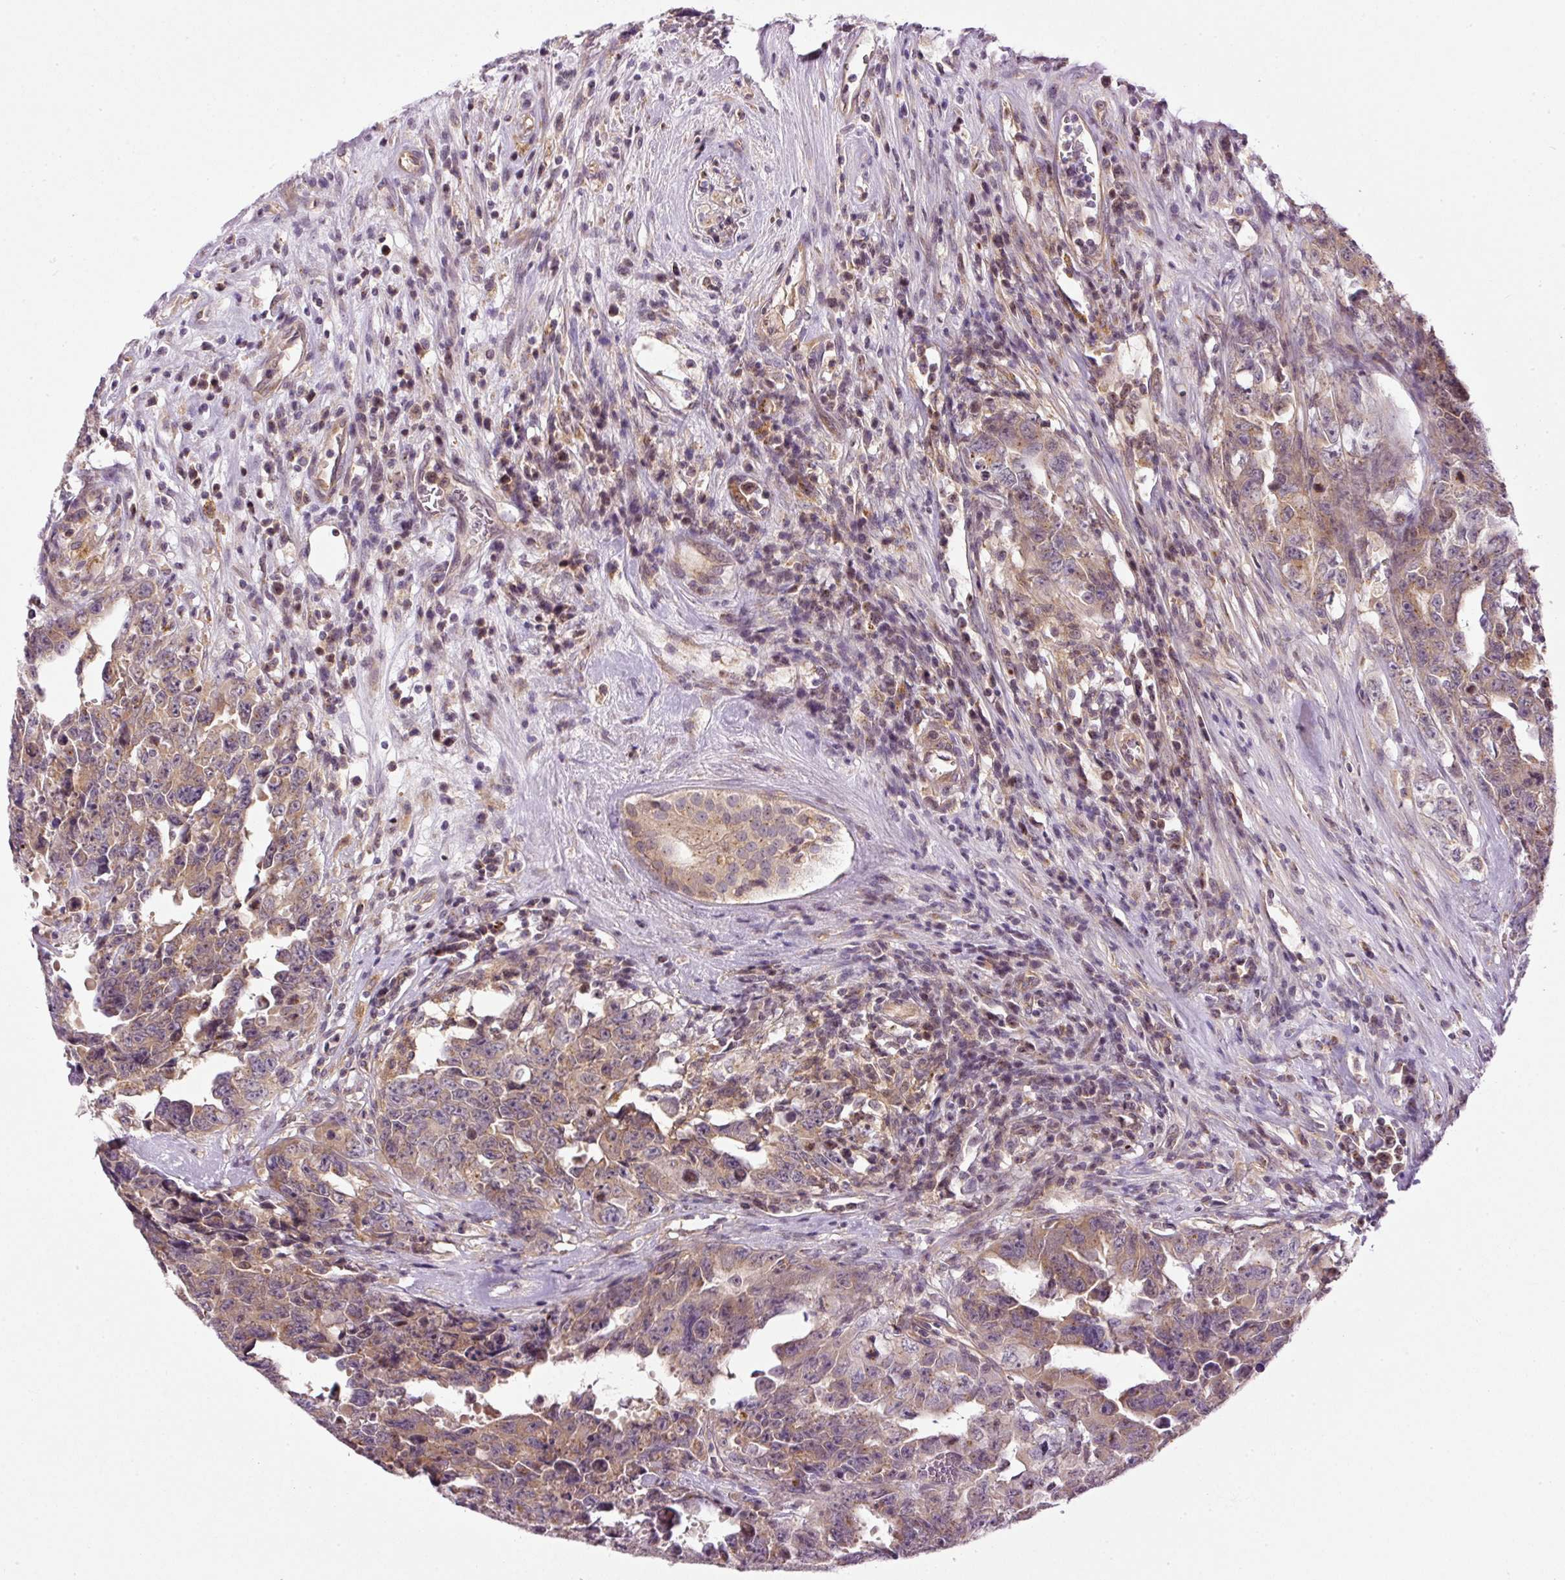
{"staining": {"intensity": "moderate", "quantity": ">75%", "location": "cytoplasmic/membranous"}, "tissue": "testis cancer", "cell_type": "Tumor cells", "image_type": "cancer", "snomed": [{"axis": "morphology", "description": "Carcinoma, Embryonal, NOS"}, {"axis": "topography", "description": "Testis"}], "caption": "High-magnification brightfield microscopy of testis cancer stained with DAB (3,3'-diaminobenzidine) (brown) and counterstained with hematoxylin (blue). tumor cells exhibit moderate cytoplasmic/membranous staining is identified in approximately>75% of cells.", "gene": "MZT2B", "patient": {"sex": "male", "age": 24}}